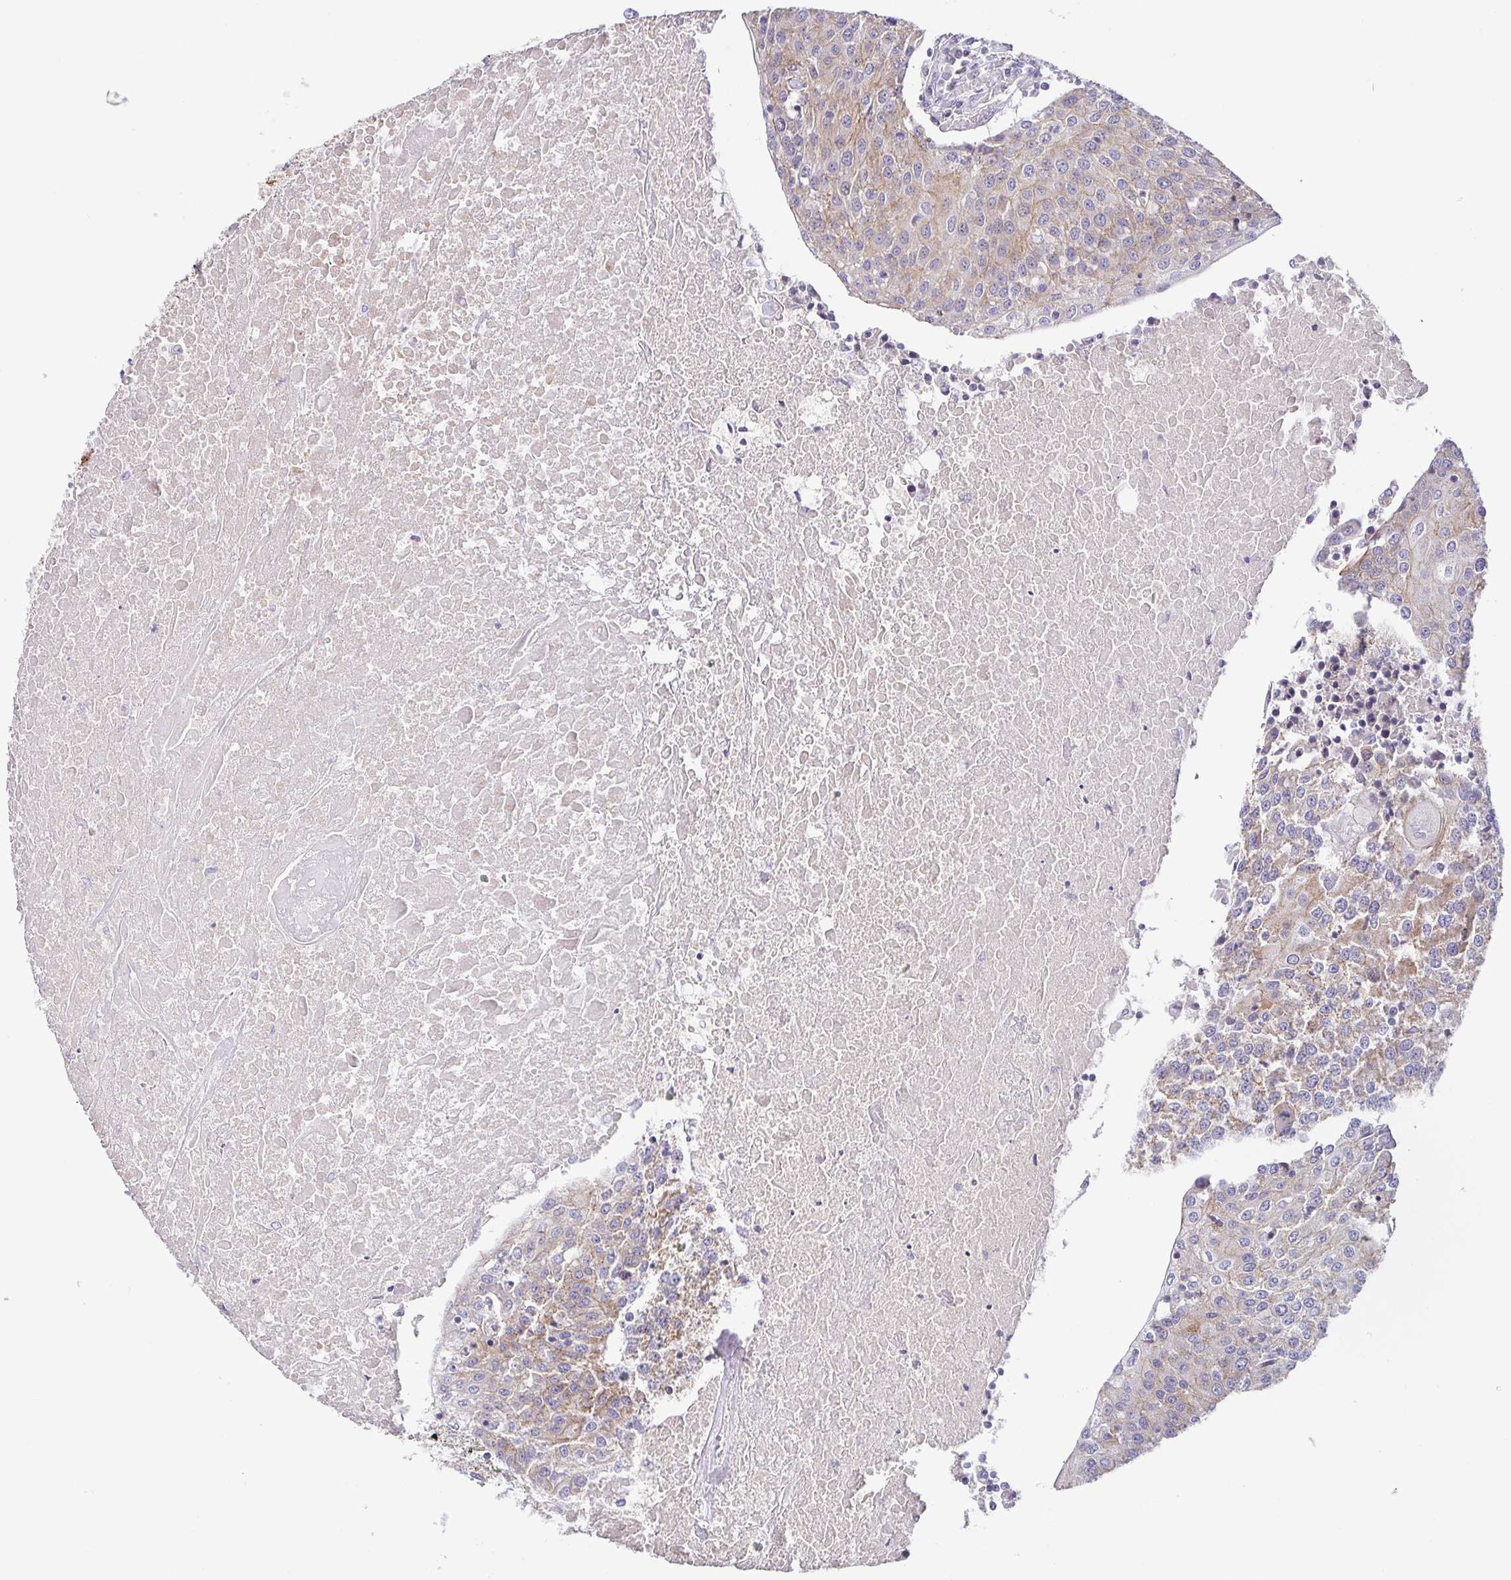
{"staining": {"intensity": "weak", "quantity": "<25%", "location": "cytoplasmic/membranous"}, "tissue": "urothelial cancer", "cell_type": "Tumor cells", "image_type": "cancer", "snomed": [{"axis": "morphology", "description": "Urothelial carcinoma, High grade"}, {"axis": "topography", "description": "Urinary bladder"}], "caption": "Immunohistochemistry micrograph of urothelial carcinoma (high-grade) stained for a protein (brown), which demonstrates no expression in tumor cells.", "gene": "PIWIL3", "patient": {"sex": "female", "age": 85}}